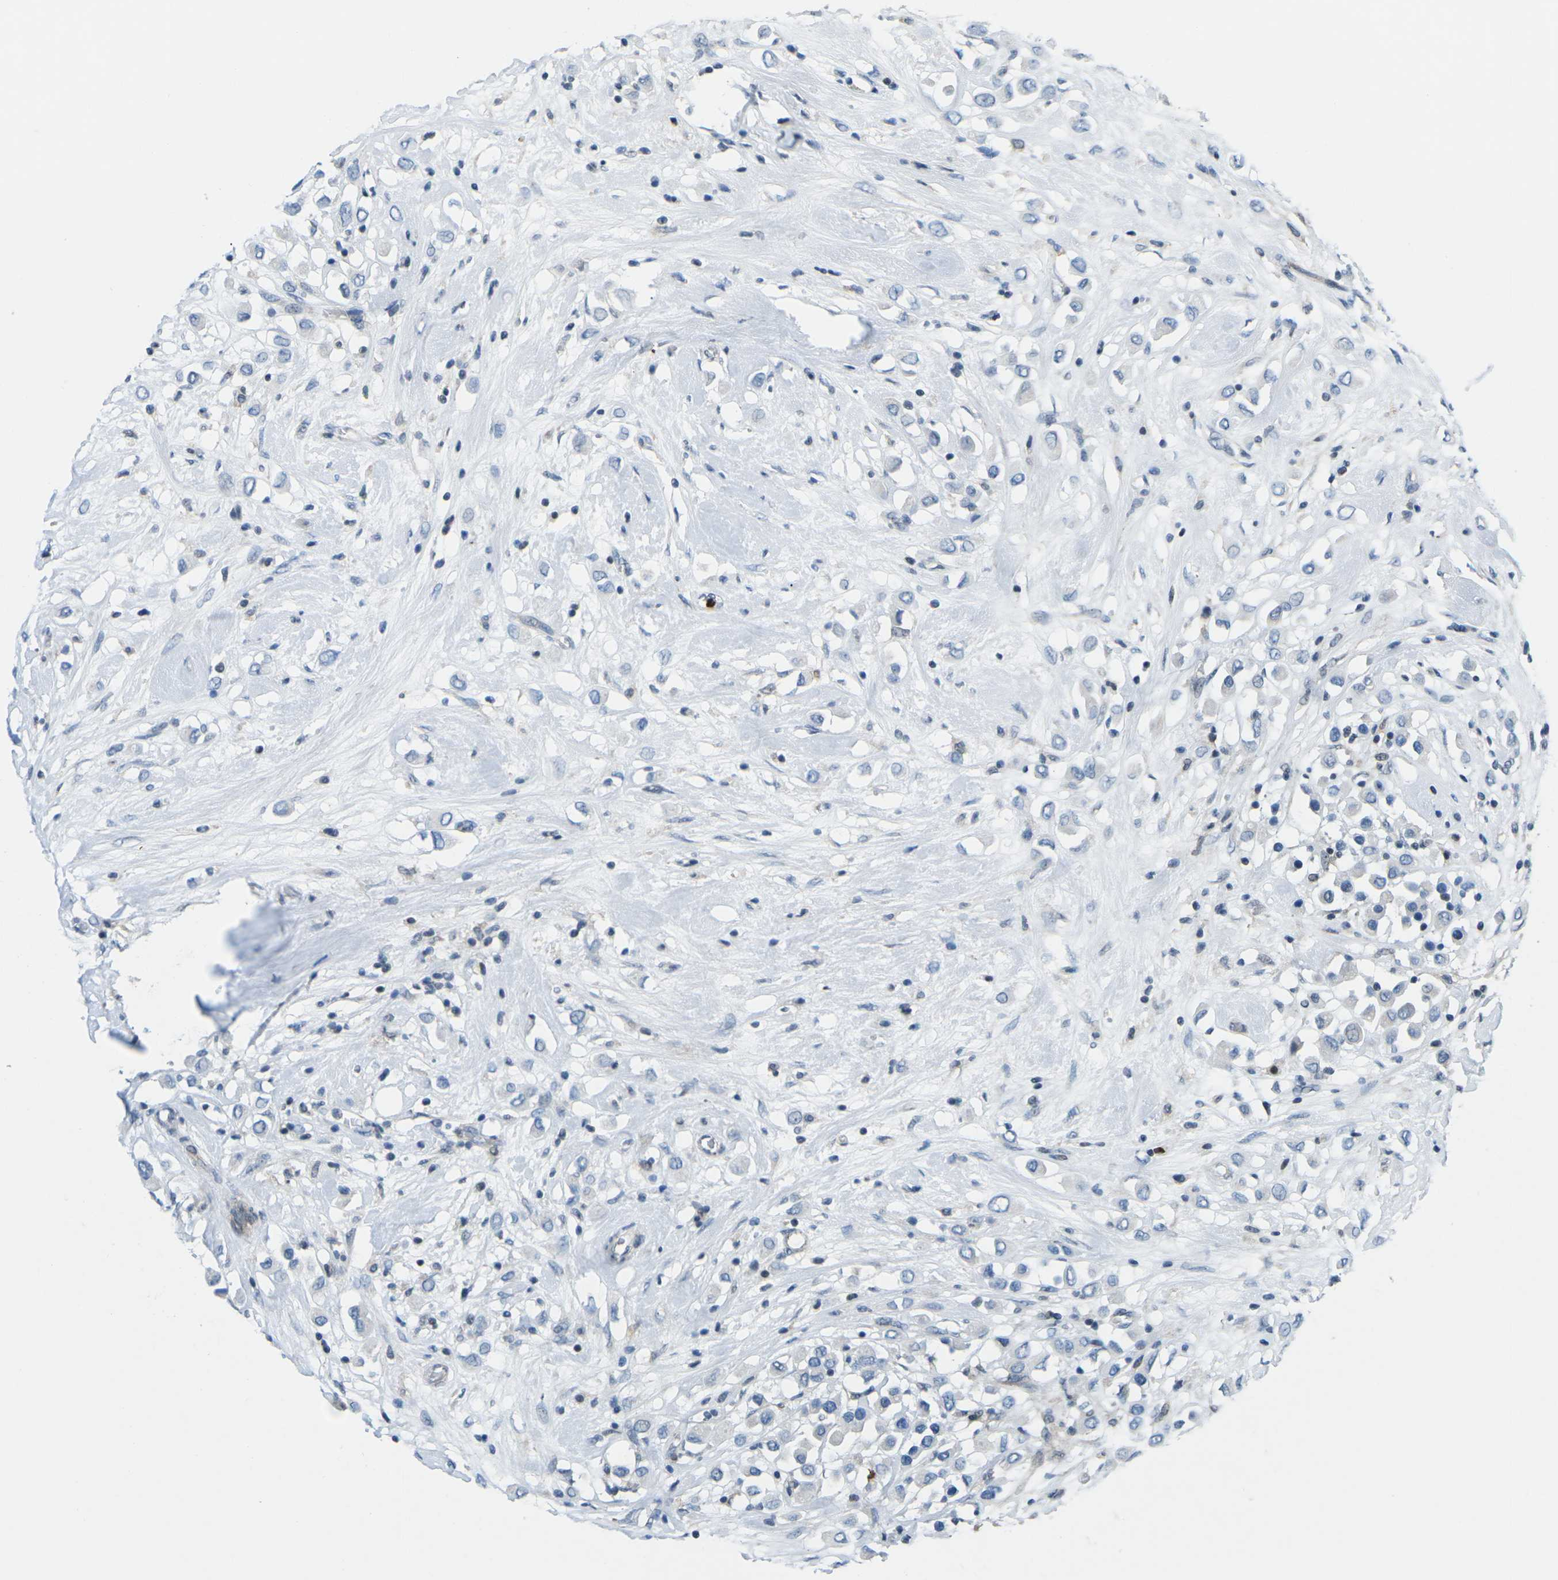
{"staining": {"intensity": "negative", "quantity": "none", "location": "none"}, "tissue": "breast cancer", "cell_type": "Tumor cells", "image_type": "cancer", "snomed": [{"axis": "morphology", "description": "Duct carcinoma"}, {"axis": "topography", "description": "Breast"}], "caption": "The immunohistochemistry (IHC) micrograph has no significant staining in tumor cells of breast invasive ductal carcinoma tissue.", "gene": "MBNL1", "patient": {"sex": "female", "age": 61}}